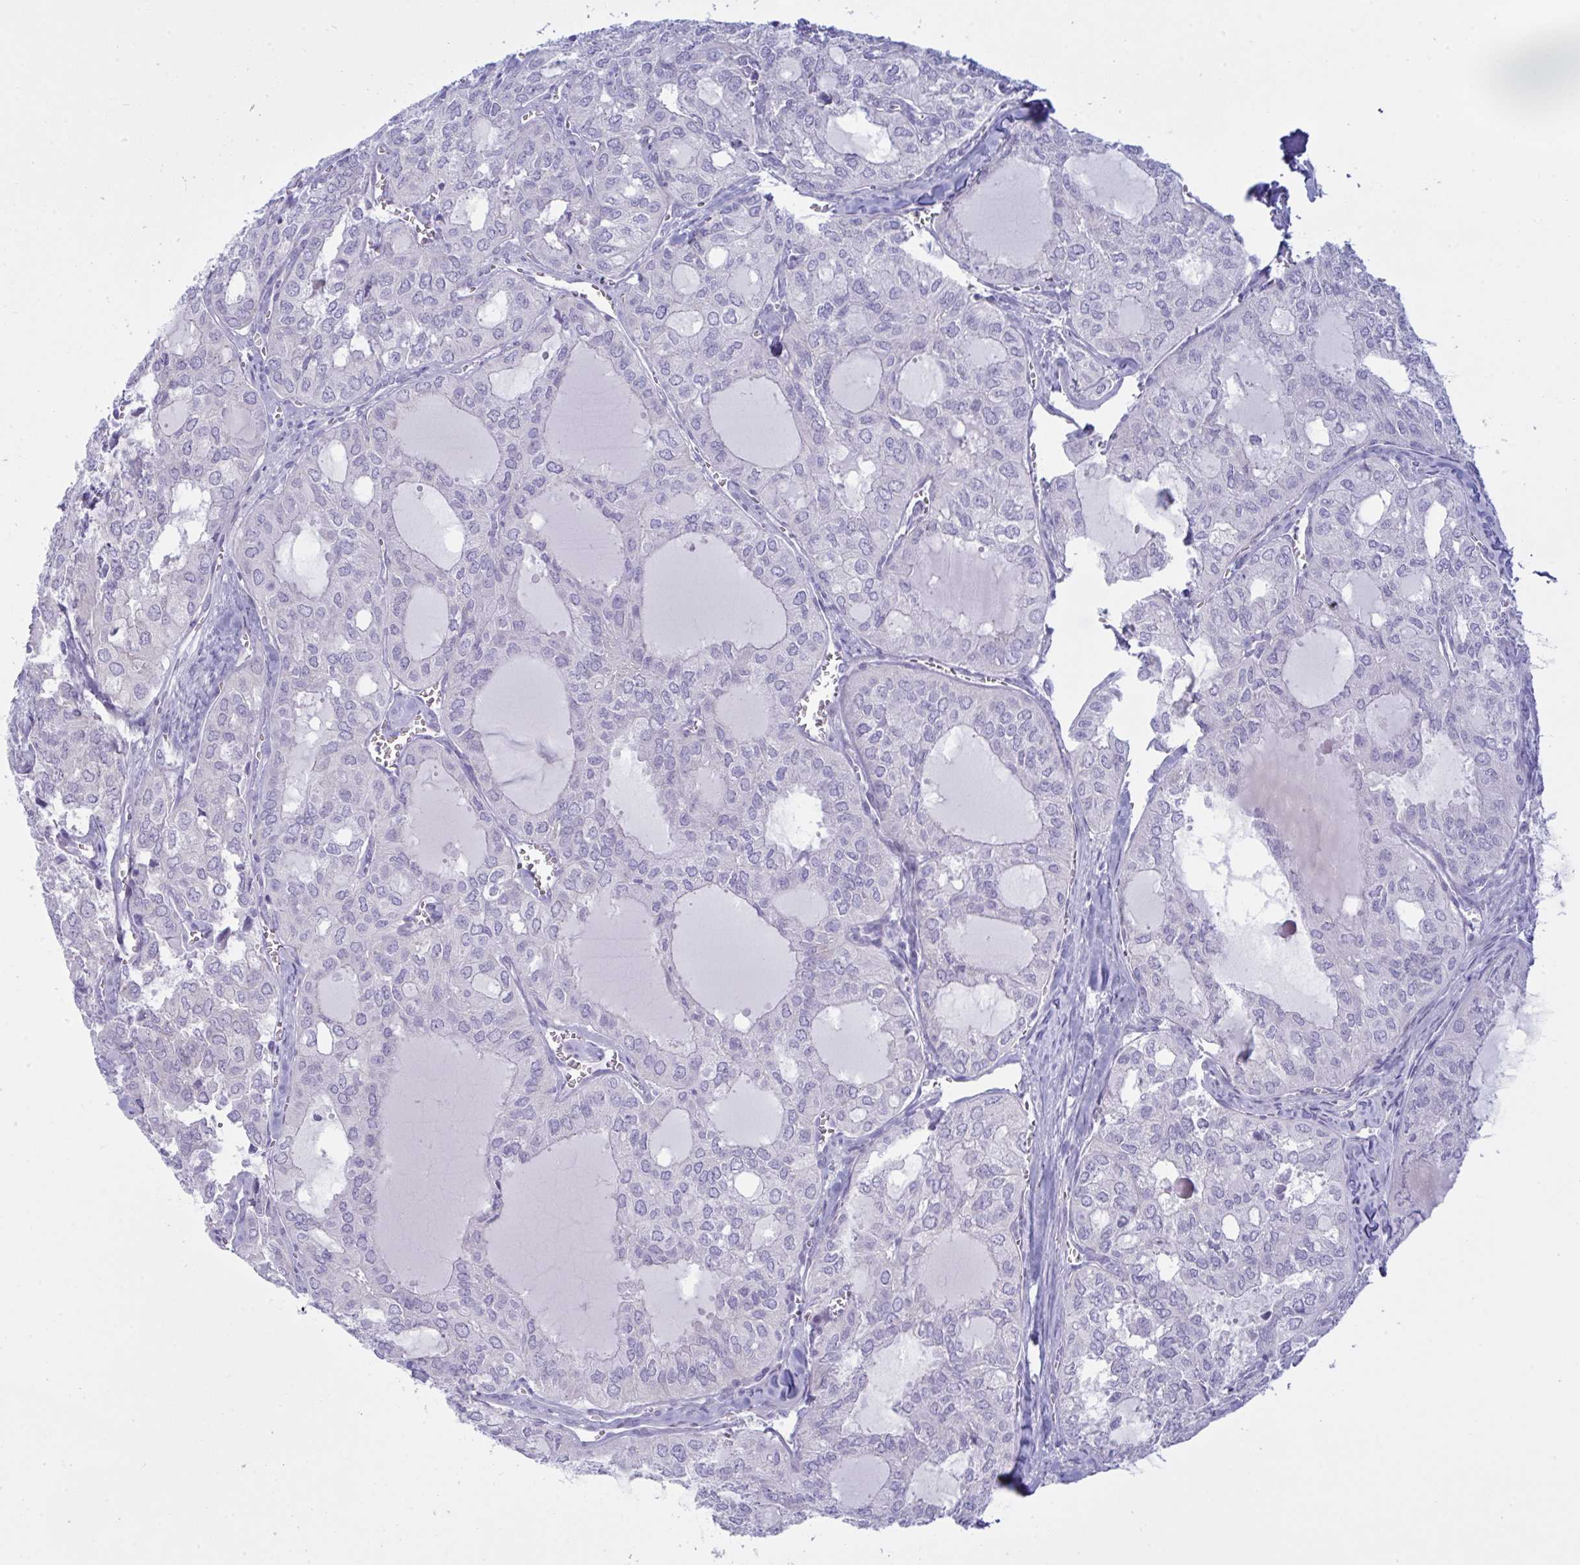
{"staining": {"intensity": "negative", "quantity": "none", "location": "none"}, "tissue": "thyroid cancer", "cell_type": "Tumor cells", "image_type": "cancer", "snomed": [{"axis": "morphology", "description": "Follicular adenoma carcinoma, NOS"}, {"axis": "topography", "description": "Thyroid gland"}], "caption": "An immunohistochemistry photomicrograph of thyroid follicular adenoma carcinoma is shown. There is no staining in tumor cells of thyroid follicular adenoma carcinoma.", "gene": "ZNF684", "patient": {"sex": "male", "age": 75}}